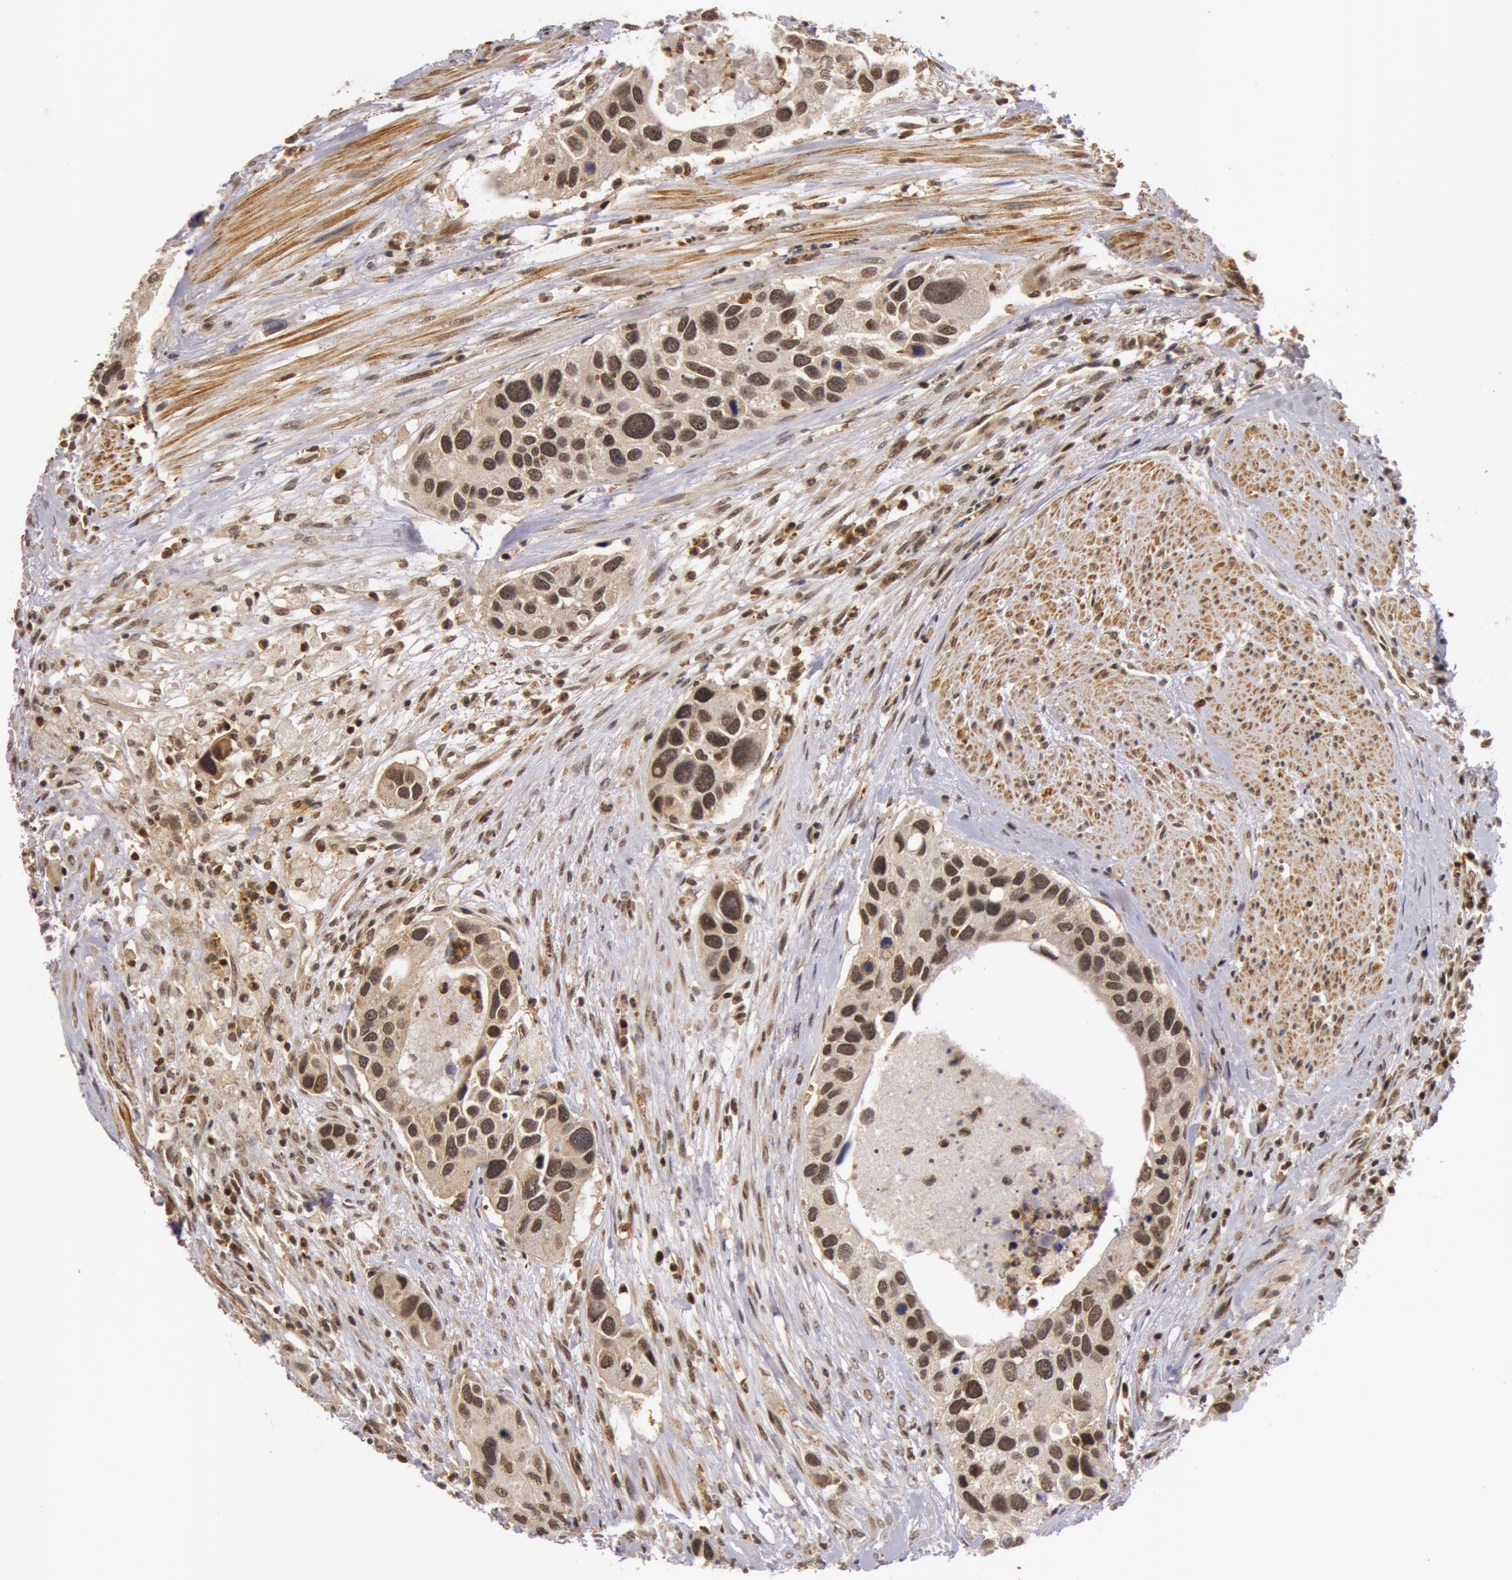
{"staining": {"intensity": "weak", "quantity": "25%-75%", "location": "nuclear"}, "tissue": "urothelial cancer", "cell_type": "Tumor cells", "image_type": "cancer", "snomed": [{"axis": "morphology", "description": "Urothelial carcinoma, High grade"}, {"axis": "topography", "description": "Urinary bladder"}], "caption": "Brown immunohistochemical staining in urothelial cancer shows weak nuclear expression in about 25%-75% of tumor cells.", "gene": "ZNF350", "patient": {"sex": "male", "age": 66}}